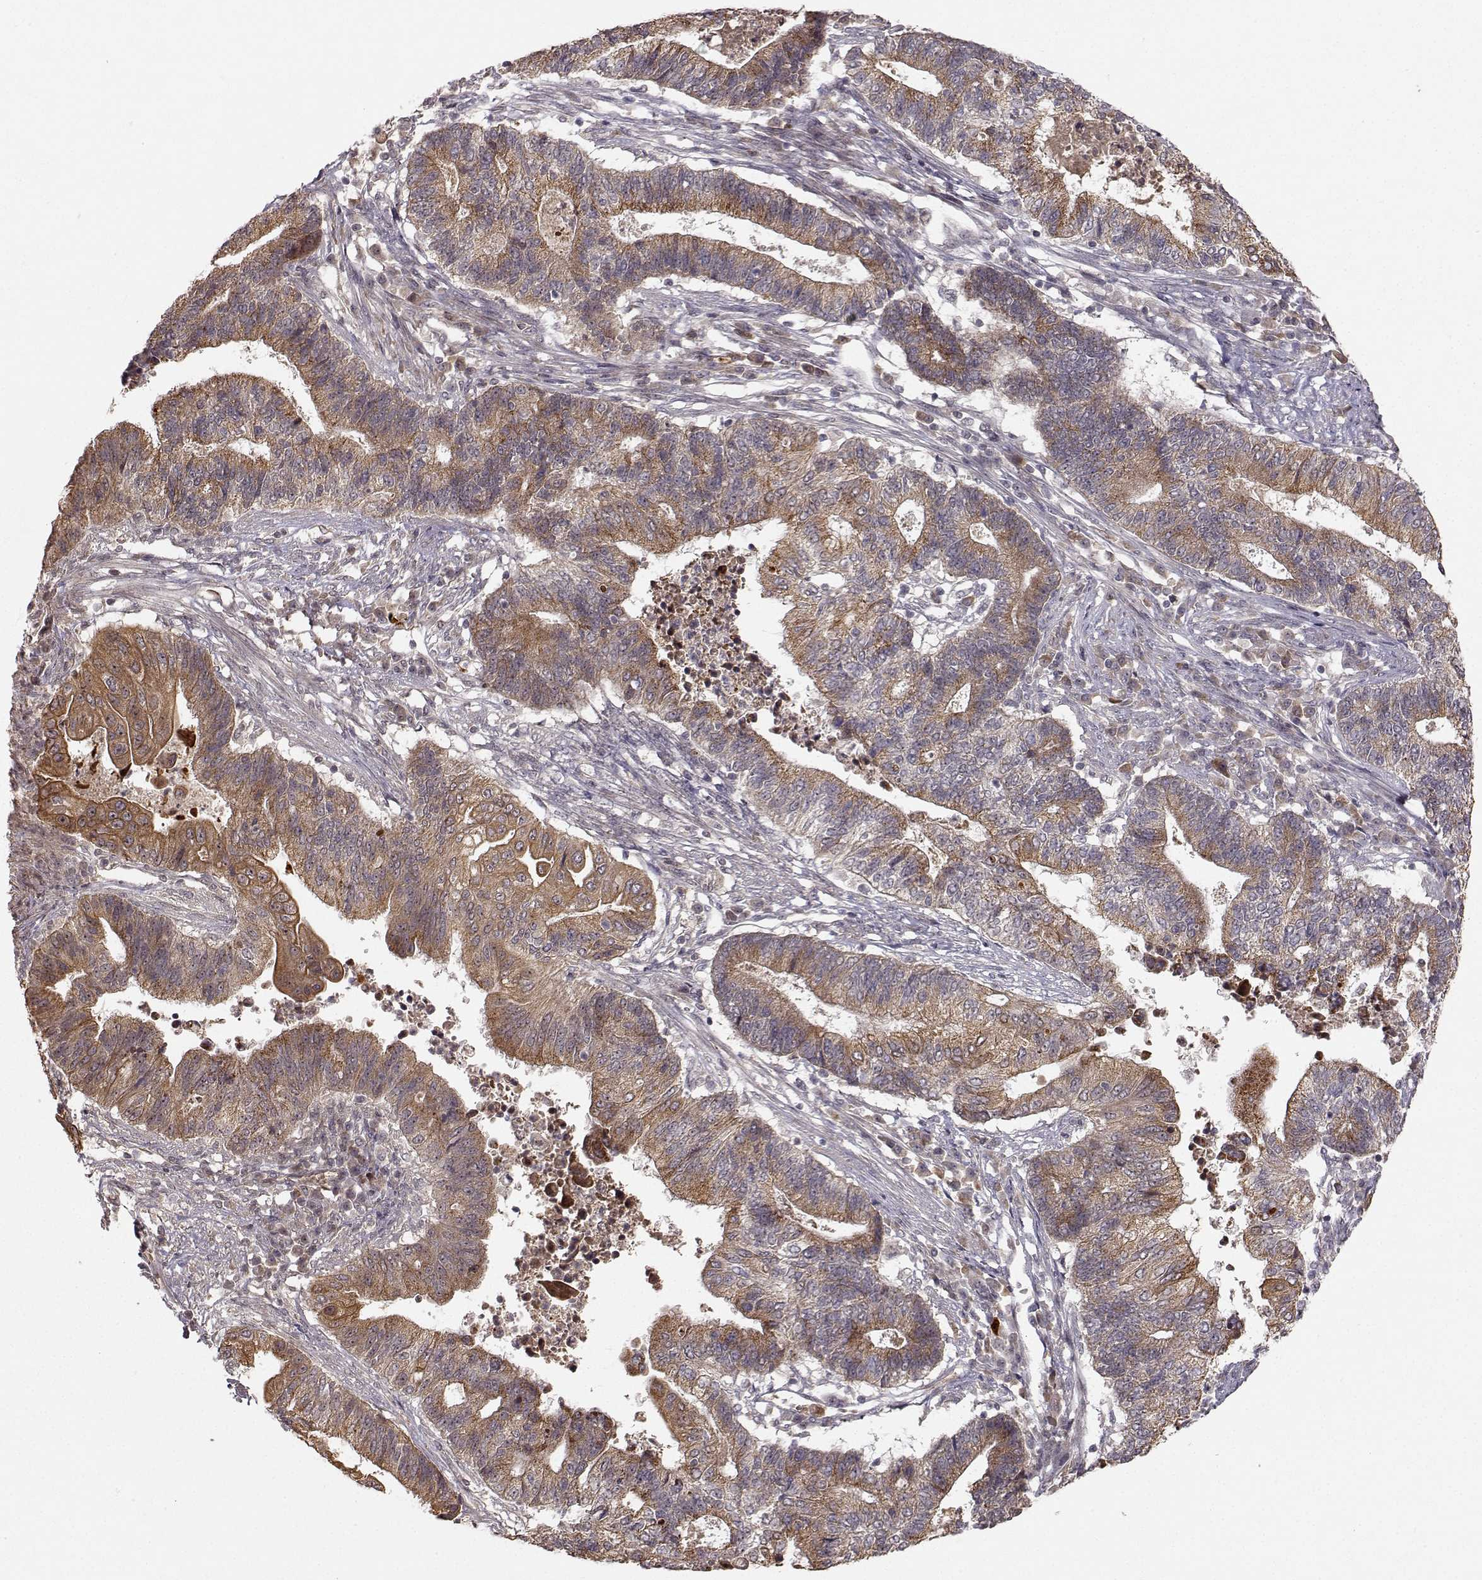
{"staining": {"intensity": "moderate", "quantity": "25%-75%", "location": "cytoplasmic/membranous"}, "tissue": "endometrial cancer", "cell_type": "Tumor cells", "image_type": "cancer", "snomed": [{"axis": "morphology", "description": "Adenocarcinoma, NOS"}, {"axis": "topography", "description": "Uterus"}, {"axis": "topography", "description": "Endometrium"}], "caption": "Immunohistochemistry (DAB) staining of endometrial cancer (adenocarcinoma) shows moderate cytoplasmic/membranous protein staining in approximately 25%-75% of tumor cells.", "gene": "APC", "patient": {"sex": "female", "age": 54}}